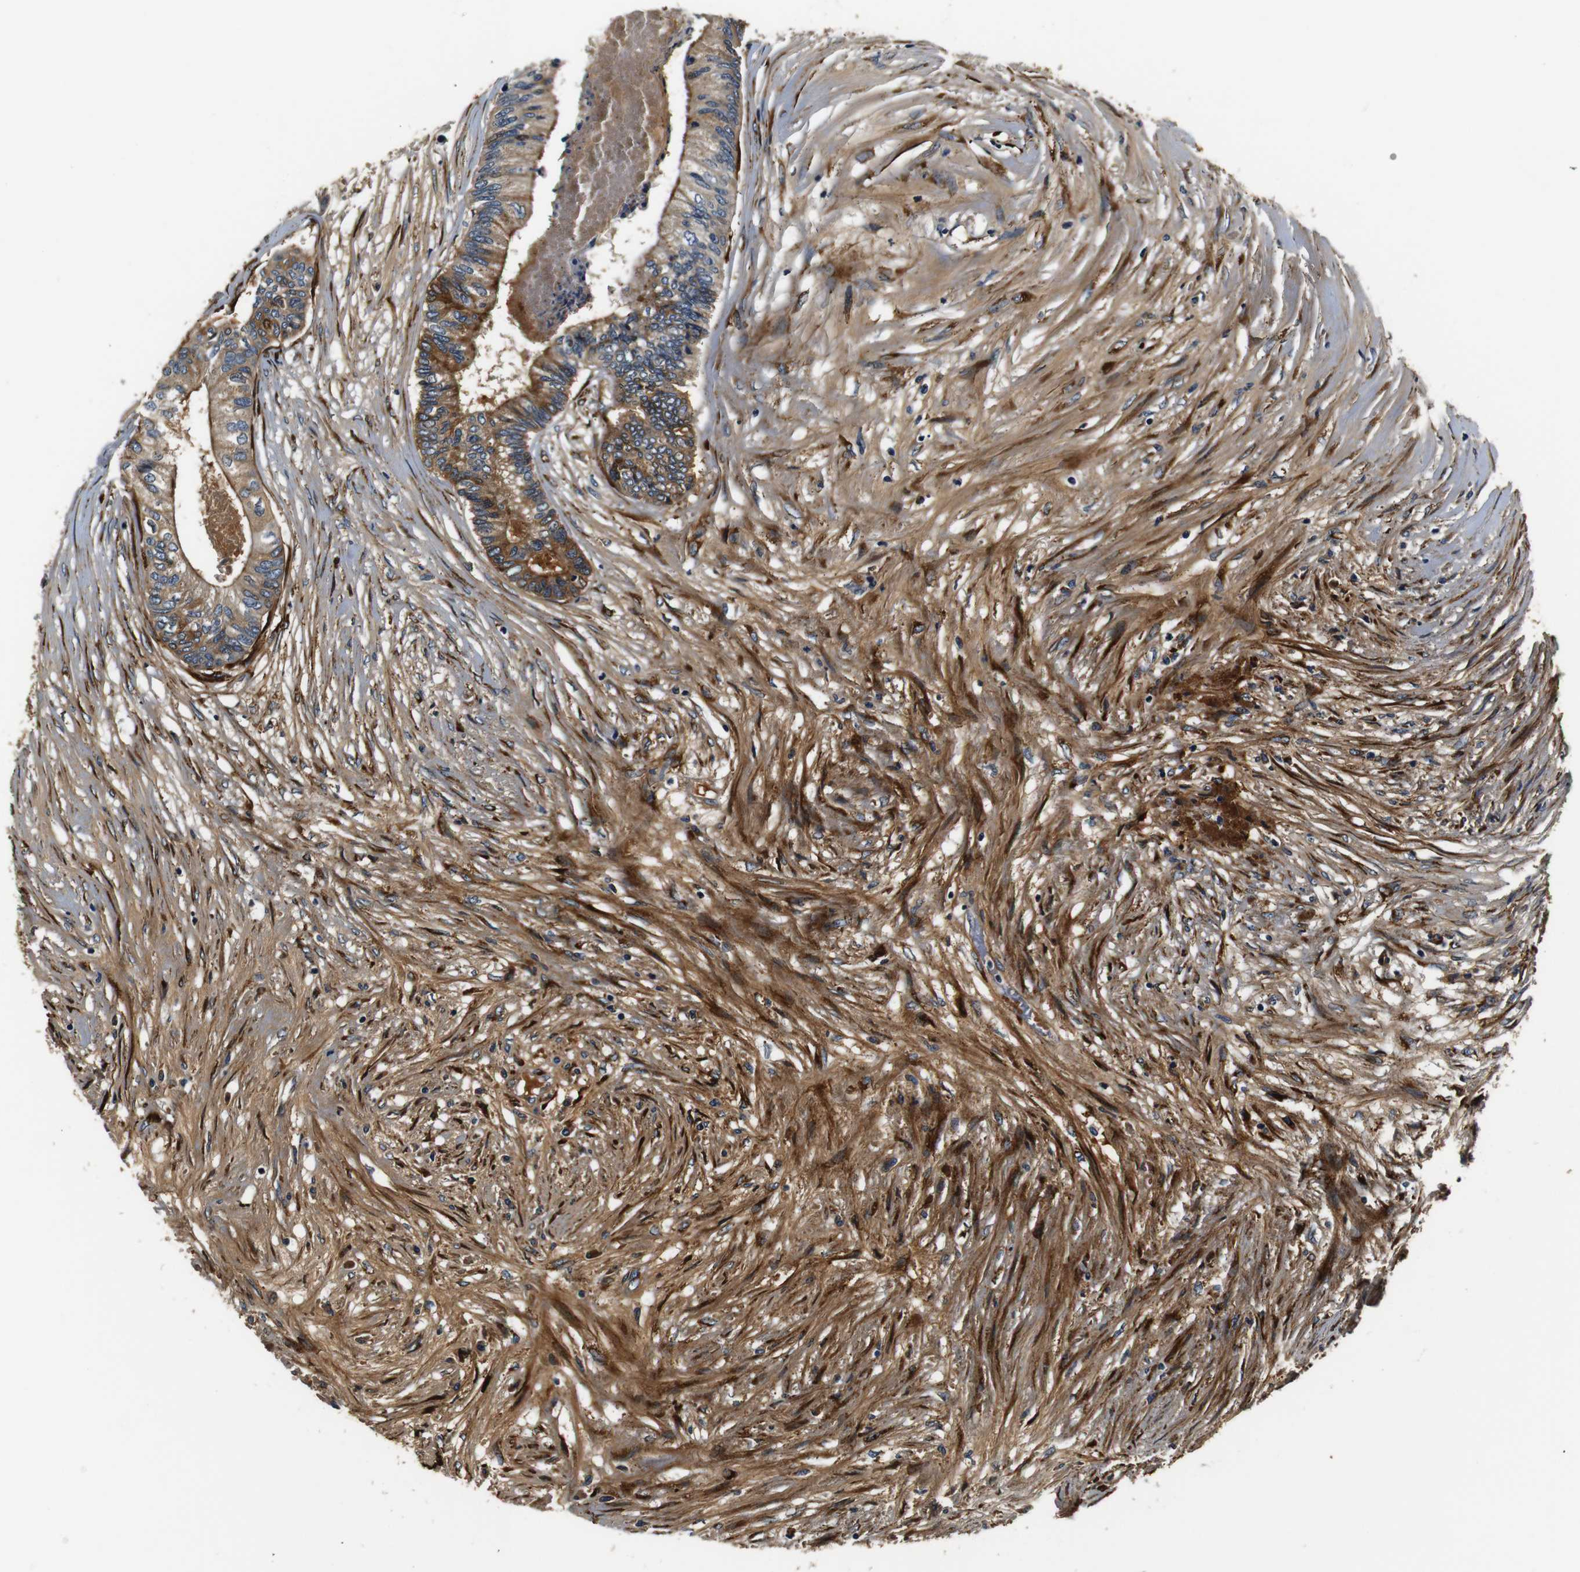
{"staining": {"intensity": "moderate", "quantity": ">75%", "location": "cytoplasmic/membranous"}, "tissue": "colorectal cancer", "cell_type": "Tumor cells", "image_type": "cancer", "snomed": [{"axis": "morphology", "description": "Adenocarcinoma, NOS"}, {"axis": "topography", "description": "Rectum"}], "caption": "Brown immunohistochemical staining in colorectal adenocarcinoma exhibits moderate cytoplasmic/membranous staining in about >75% of tumor cells.", "gene": "COL1A1", "patient": {"sex": "male", "age": 63}}